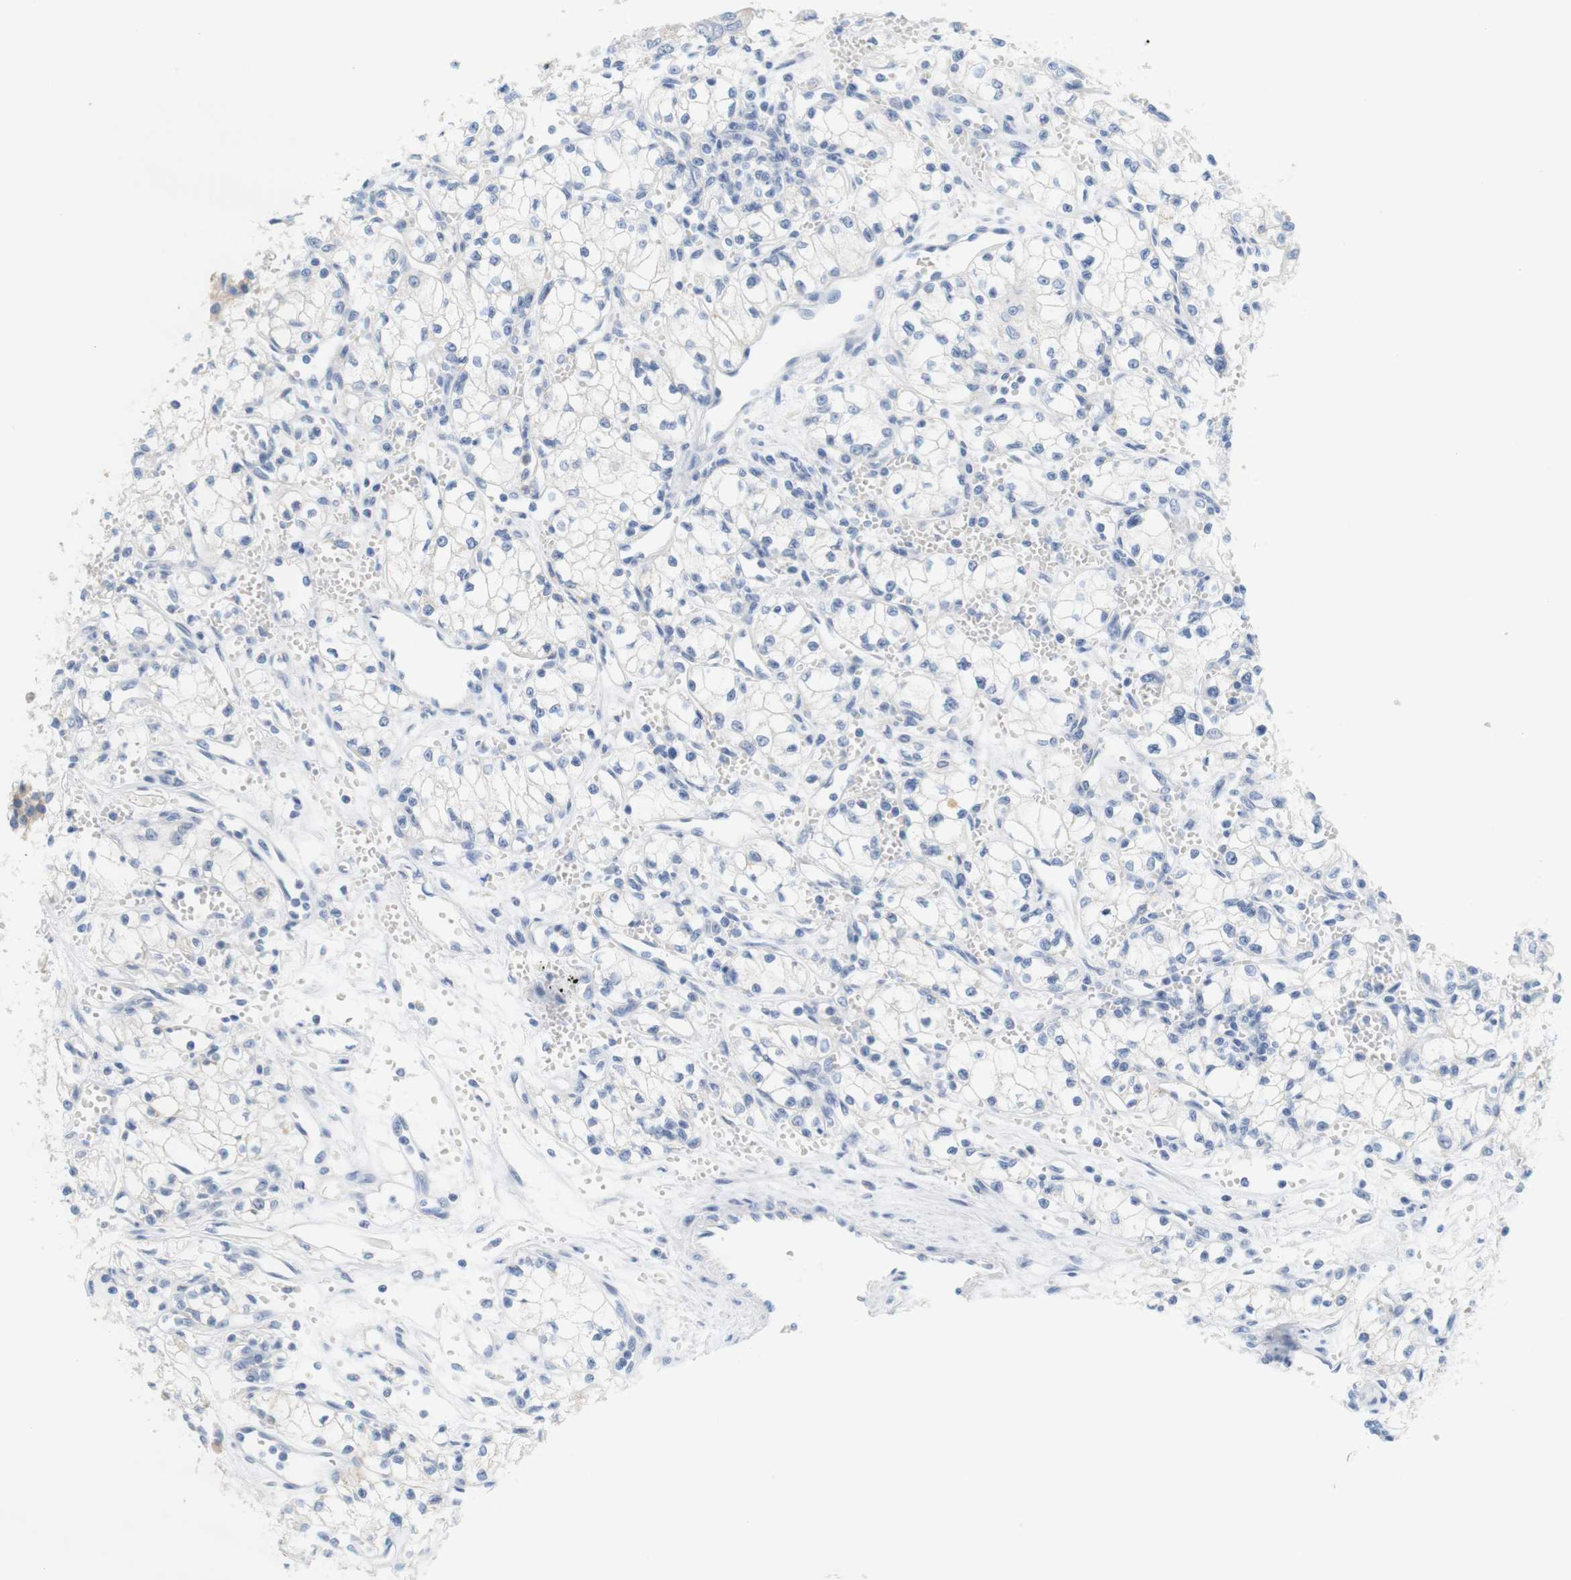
{"staining": {"intensity": "negative", "quantity": "none", "location": "none"}, "tissue": "renal cancer", "cell_type": "Tumor cells", "image_type": "cancer", "snomed": [{"axis": "morphology", "description": "Normal tissue, NOS"}, {"axis": "morphology", "description": "Adenocarcinoma, NOS"}, {"axis": "topography", "description": "Kidney"}], "caption": "Micrograph shows no protein expression in tumor cells of adenocarcinoma (renal) tissue. (Immunohistochemistry, brightfield microscopy, high magnification).", "gene": "LRRK2", "patient": {"sex": "male", "age": 59}}